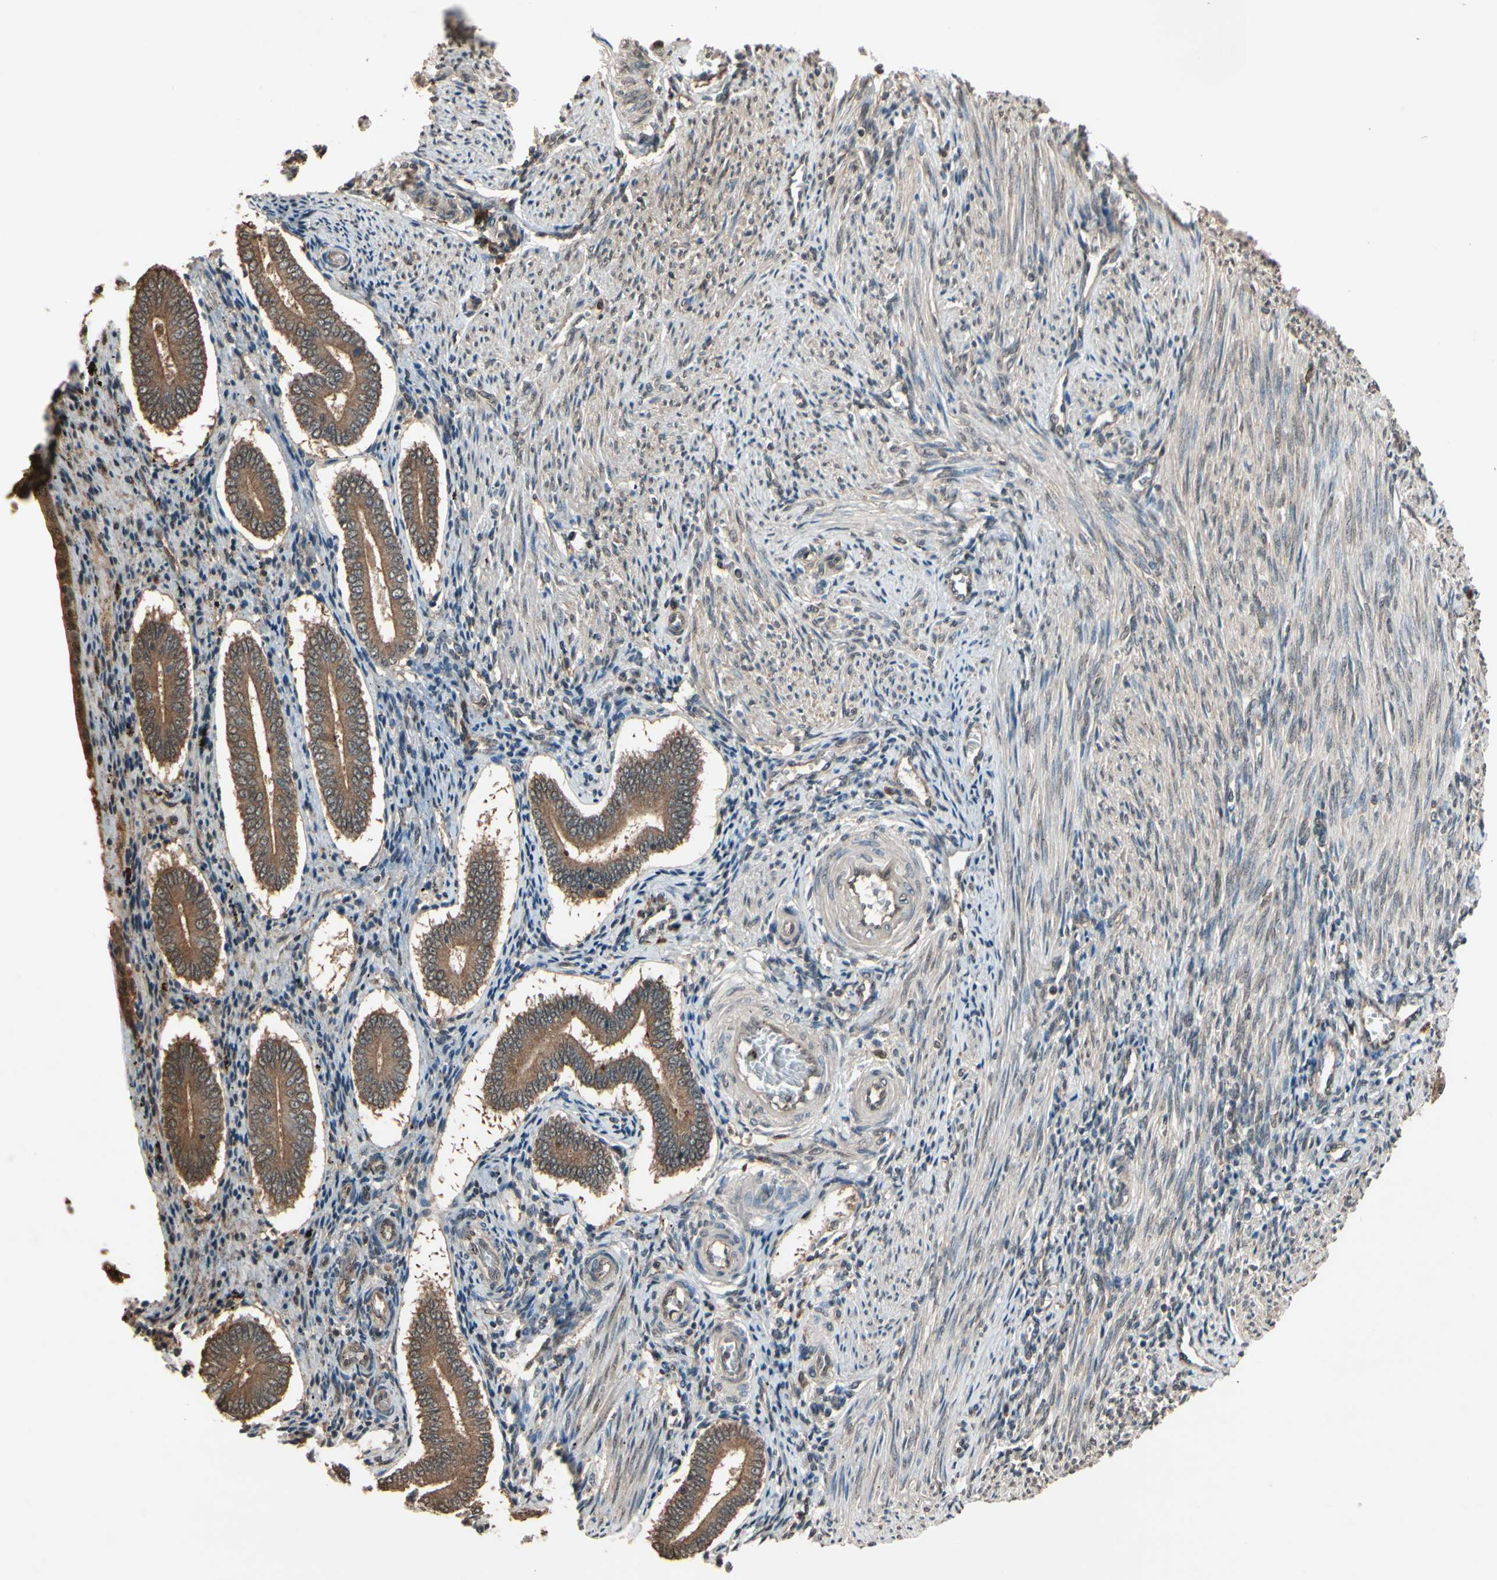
{"staining": {"intensity": "moderate", "quantity": ">75%", "location": "cytoplasmic/membranous"}, "tissue": "endometrium", "cell_type": "Cells in endometrial stroma", "image_type": "normal", "snomed": [{"axis": "morphology", "description": "Normal tissue, NOS"}, {"axis": "topography", "description": "Endometrium"}], "caption": "Immunohistochemical staining of benign human endometrium shows medium levels of moderate cytoplasmic/membranous staining in about >75% of cells in endometrial stroma.", "gene": "PNPLA7", "patient": {"sex": "female", "age": 42}}